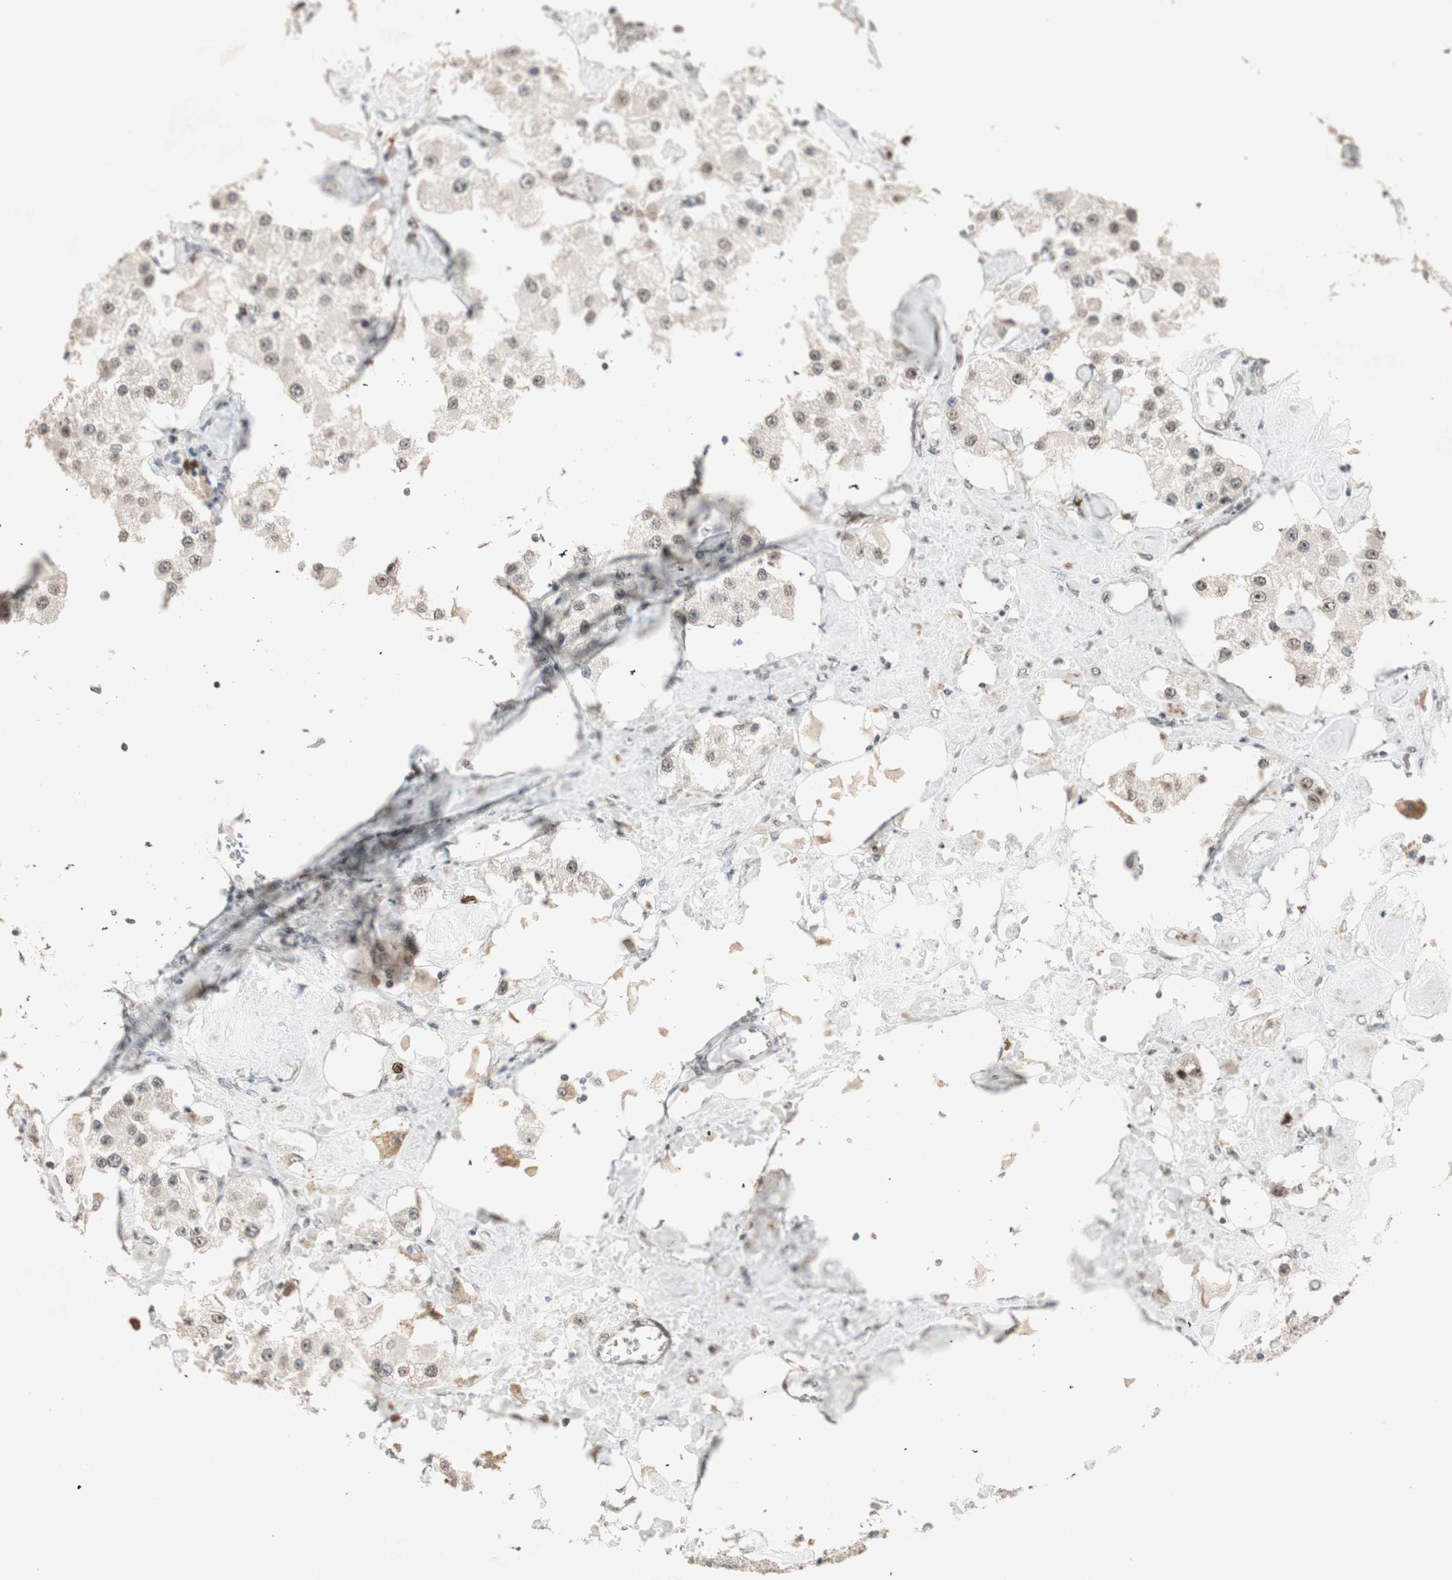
{"staining": {"intensity": "weak", "quantity": ">75%", "location": "nuclear"}, "tissue": "carcinoid", "cell_type": "Tumor cells", "image_type": "cancer", "snomed": [{"axis": "morphology", "description": "Carcinoid, malignant, NOS"}, {"axis": "topography", "description": "Pancreas"}], "caption": "Malignant carcinoid stained for a protein (brown) exhibits weak nuclear positive expression in approximately >75% of tumor cells.", "gene": "ETV4", "patient": {"sex": "male", "age": 41}}